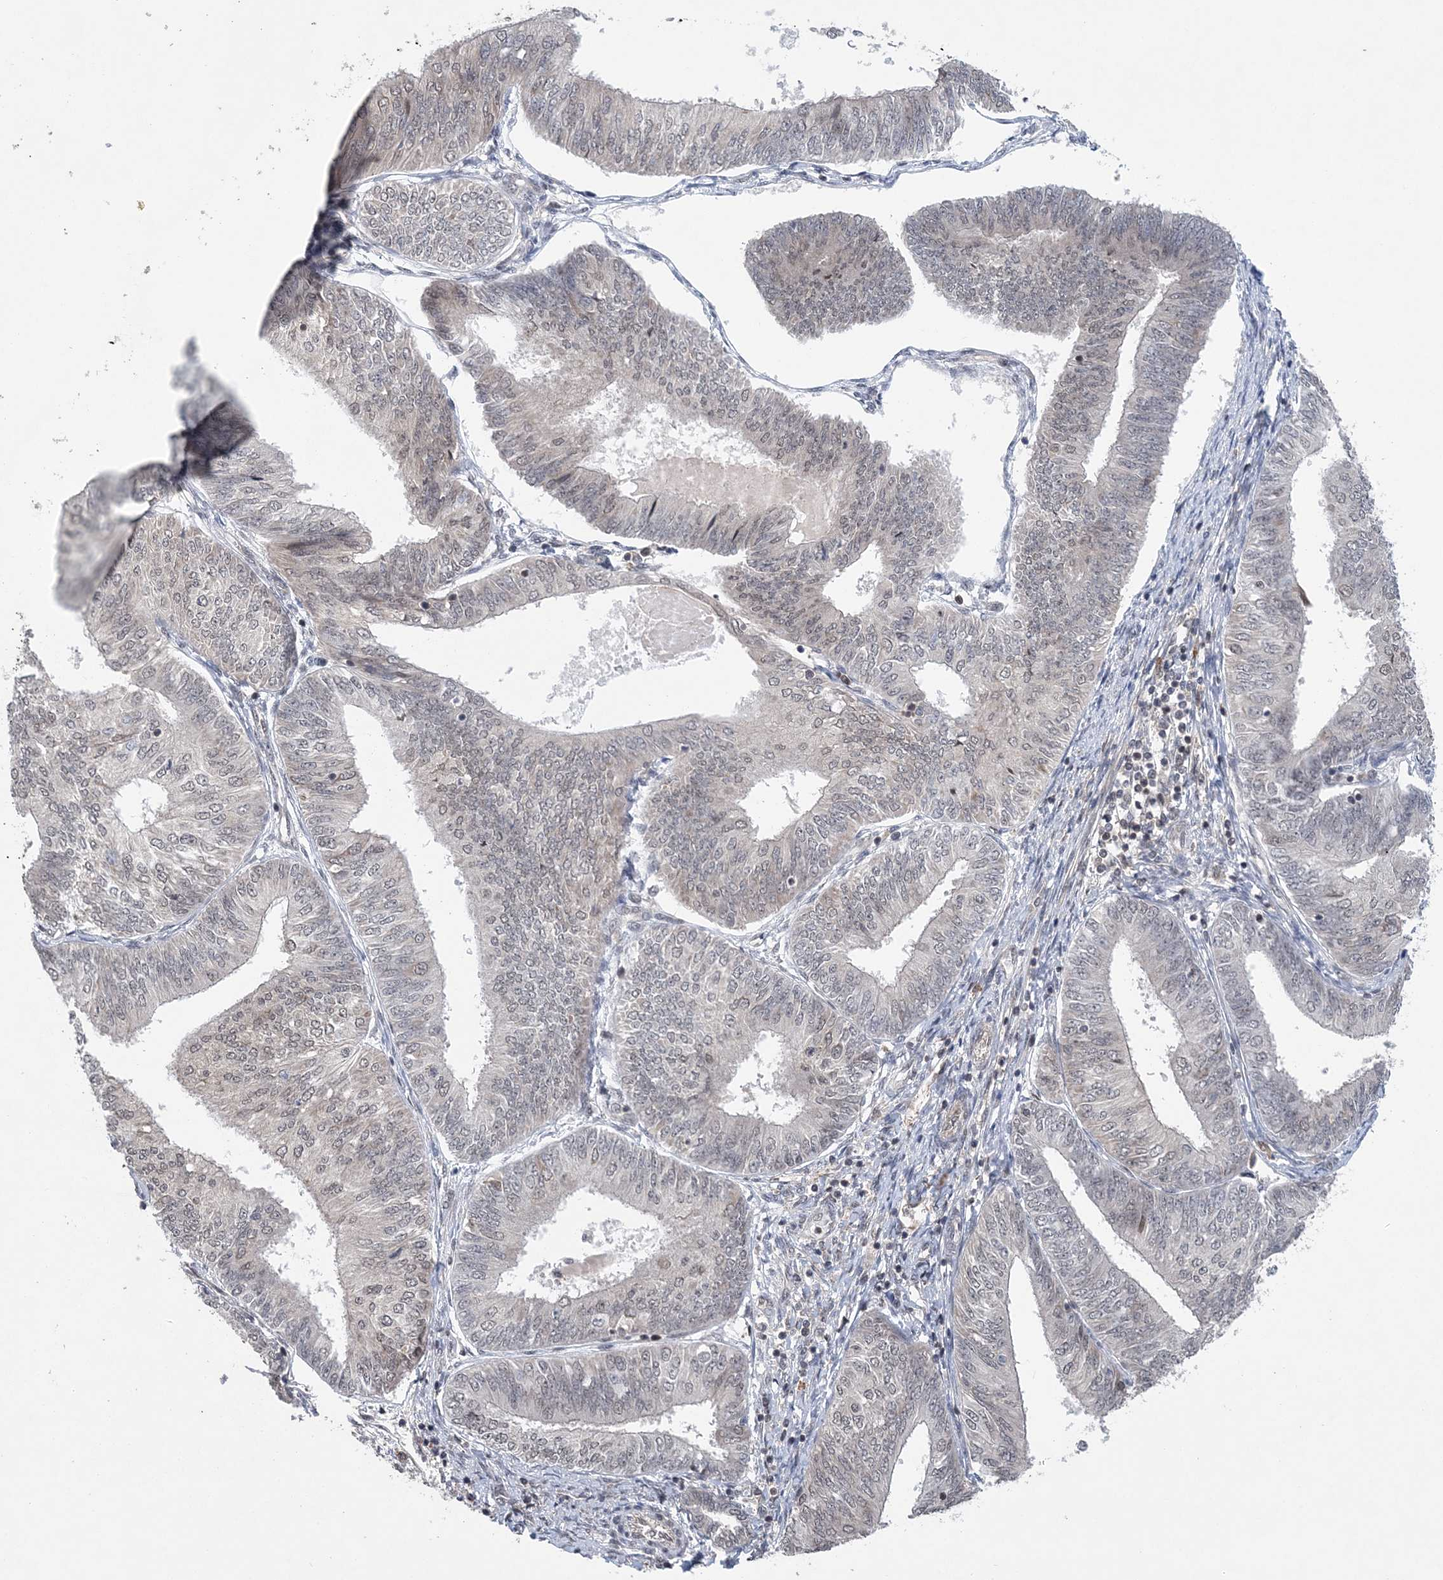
{"staining": {"intensity": "weak", "quantity": "25%-75%", "location": "nuclear"}, "tissue": "endometrial cancer", "cell_type": "Tumor cells", "image_type": "cancer", "snomed": [{"axis": "morphology", "description": "Adenocarcinoma, NOS"}, {"axis": "topography", "description": "Endometrium"}], "caption": "Immunohistochemical staining of adenocarcinoma (endometrial) demonstrates low levels of weak nuclear positivity in approximately 25%-75% of tumor cells.", "gene": "CCDC152", "patient": {"sex": "female", "age": 58}}